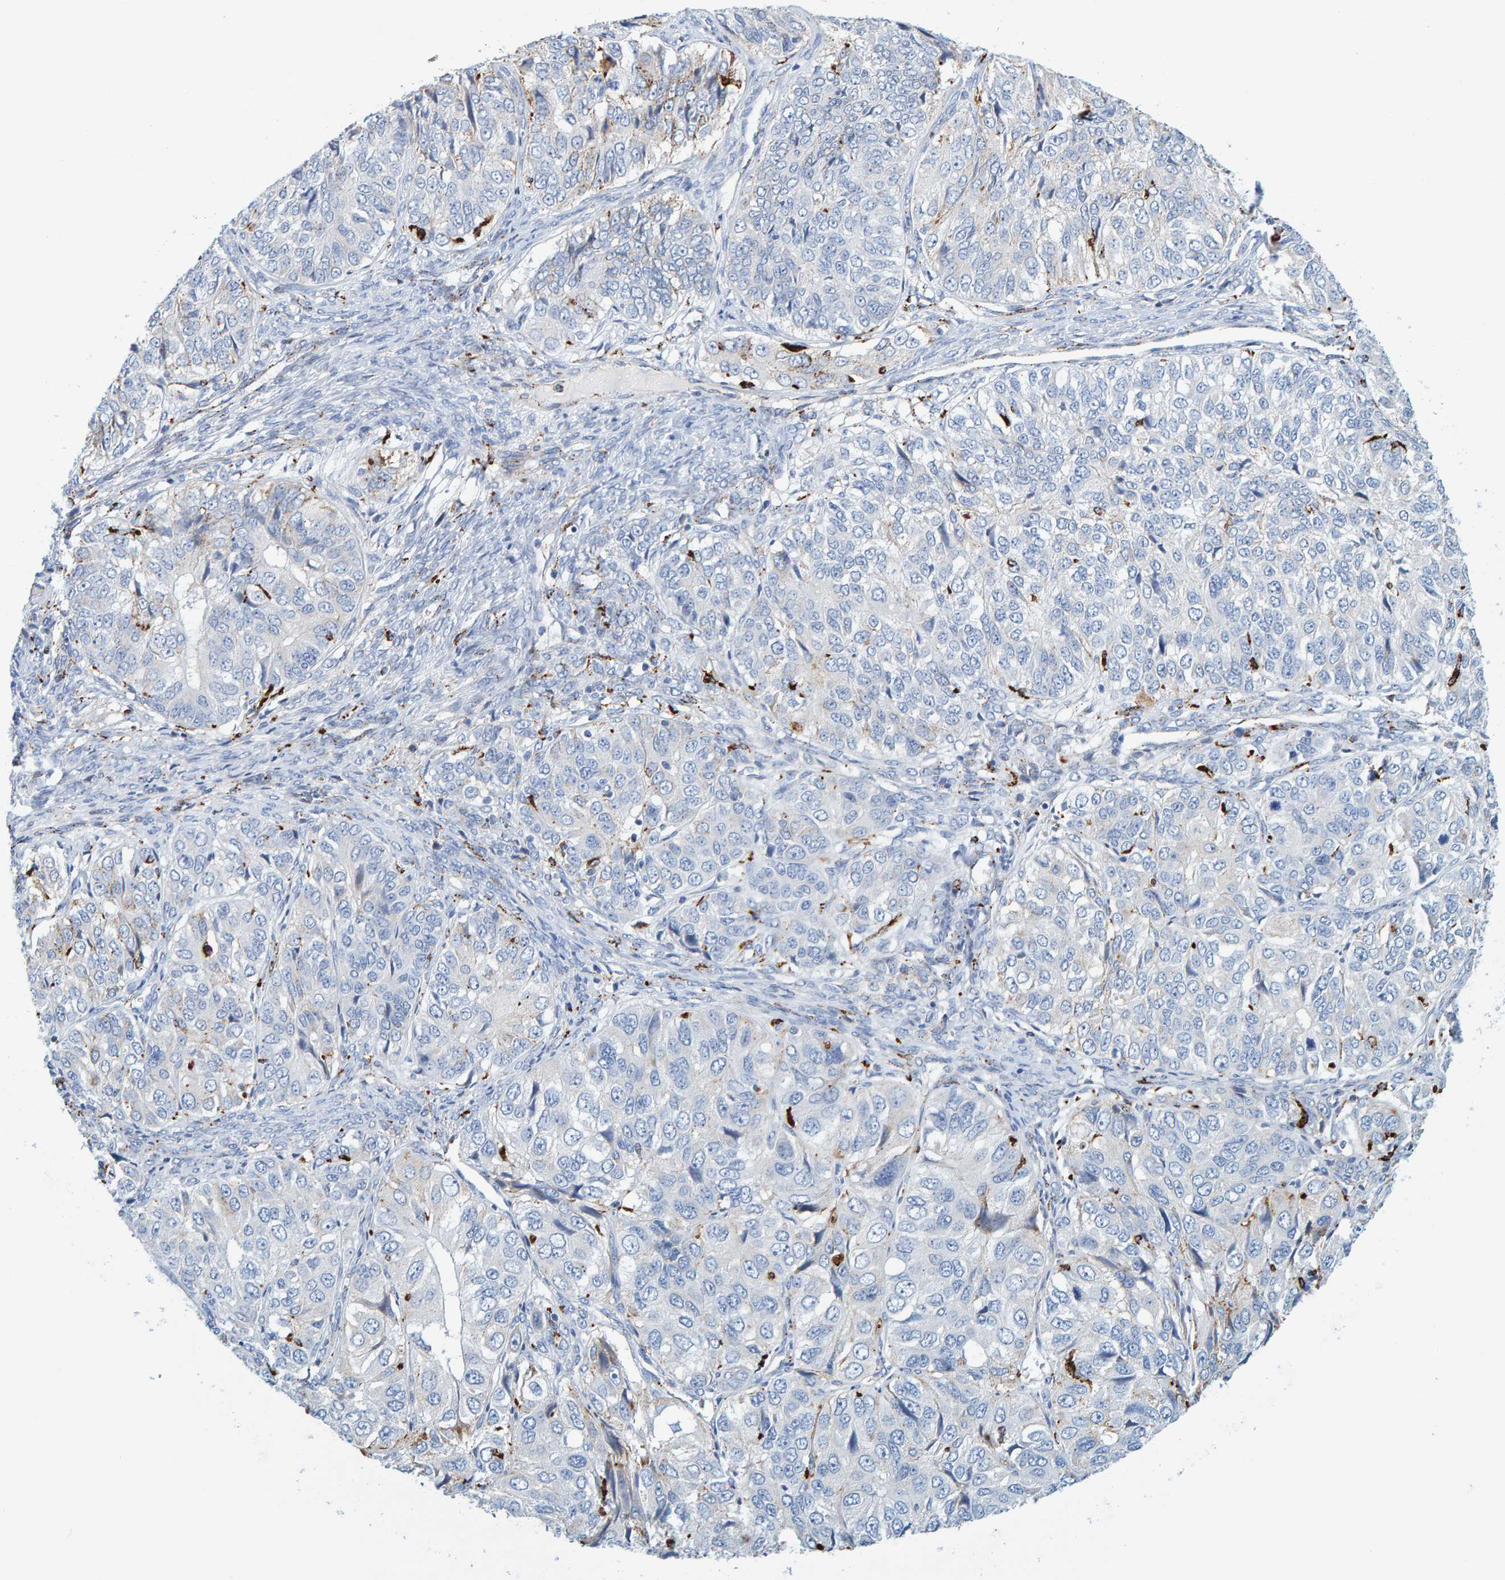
{"staining": {"intensity": "negative", "quantity": "none", "location": "none"}, "tissue": "ovarian cancer", "cell_type": "Tumor cells", "image_type": "cancer", "snomed": [{"axis": "morphology", "description": "Carcinoma, endometroid"}, {"axis": "topography", "description": "Ovary"}], "caption": "This is an IHC photomicrograph of human ovarian cancer (endometroid carcinoma). There is no staining in tumor cells.", "gene": "BIN3", "patient": {"sex": "female", "age": 51}}